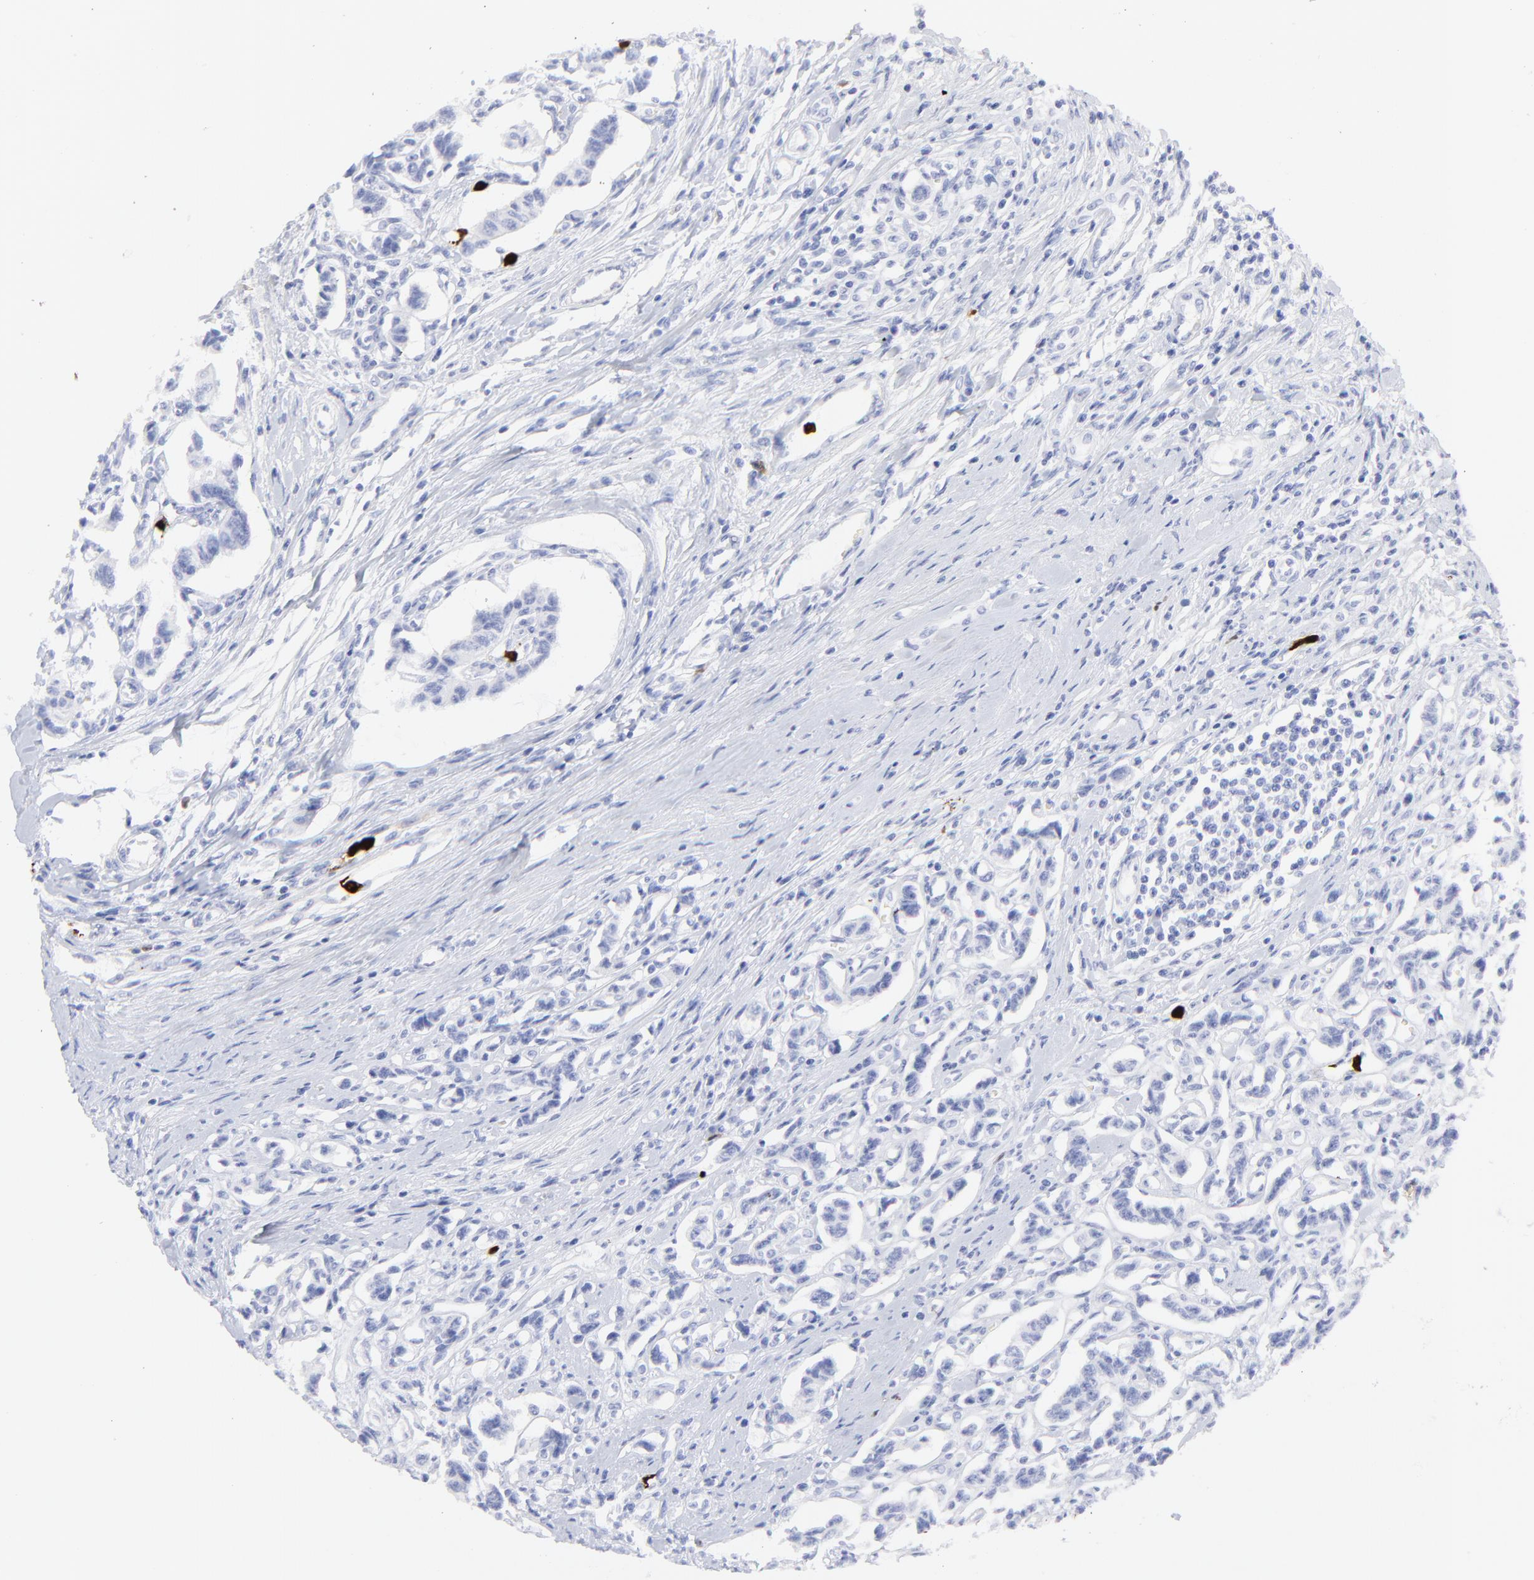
{"staining": {"intensity": "negative", "quantity": "none", "location": "none"}, "tissue": "renal cancer", "cell_type": "Tumor cells", "image_type": "cancer", "snomed": [{"axis": "morphology", "description": "Carcinoid, malignant, NOS"}, {"axis": "topography", "description": "Kidney"}], "caption": "Immunohistochemical staining of human renal carcinoid (malignant) shows no significant expression in tumor cells.", "gene": "S100A12", "patient": {"sex": "female", "age": 41}}